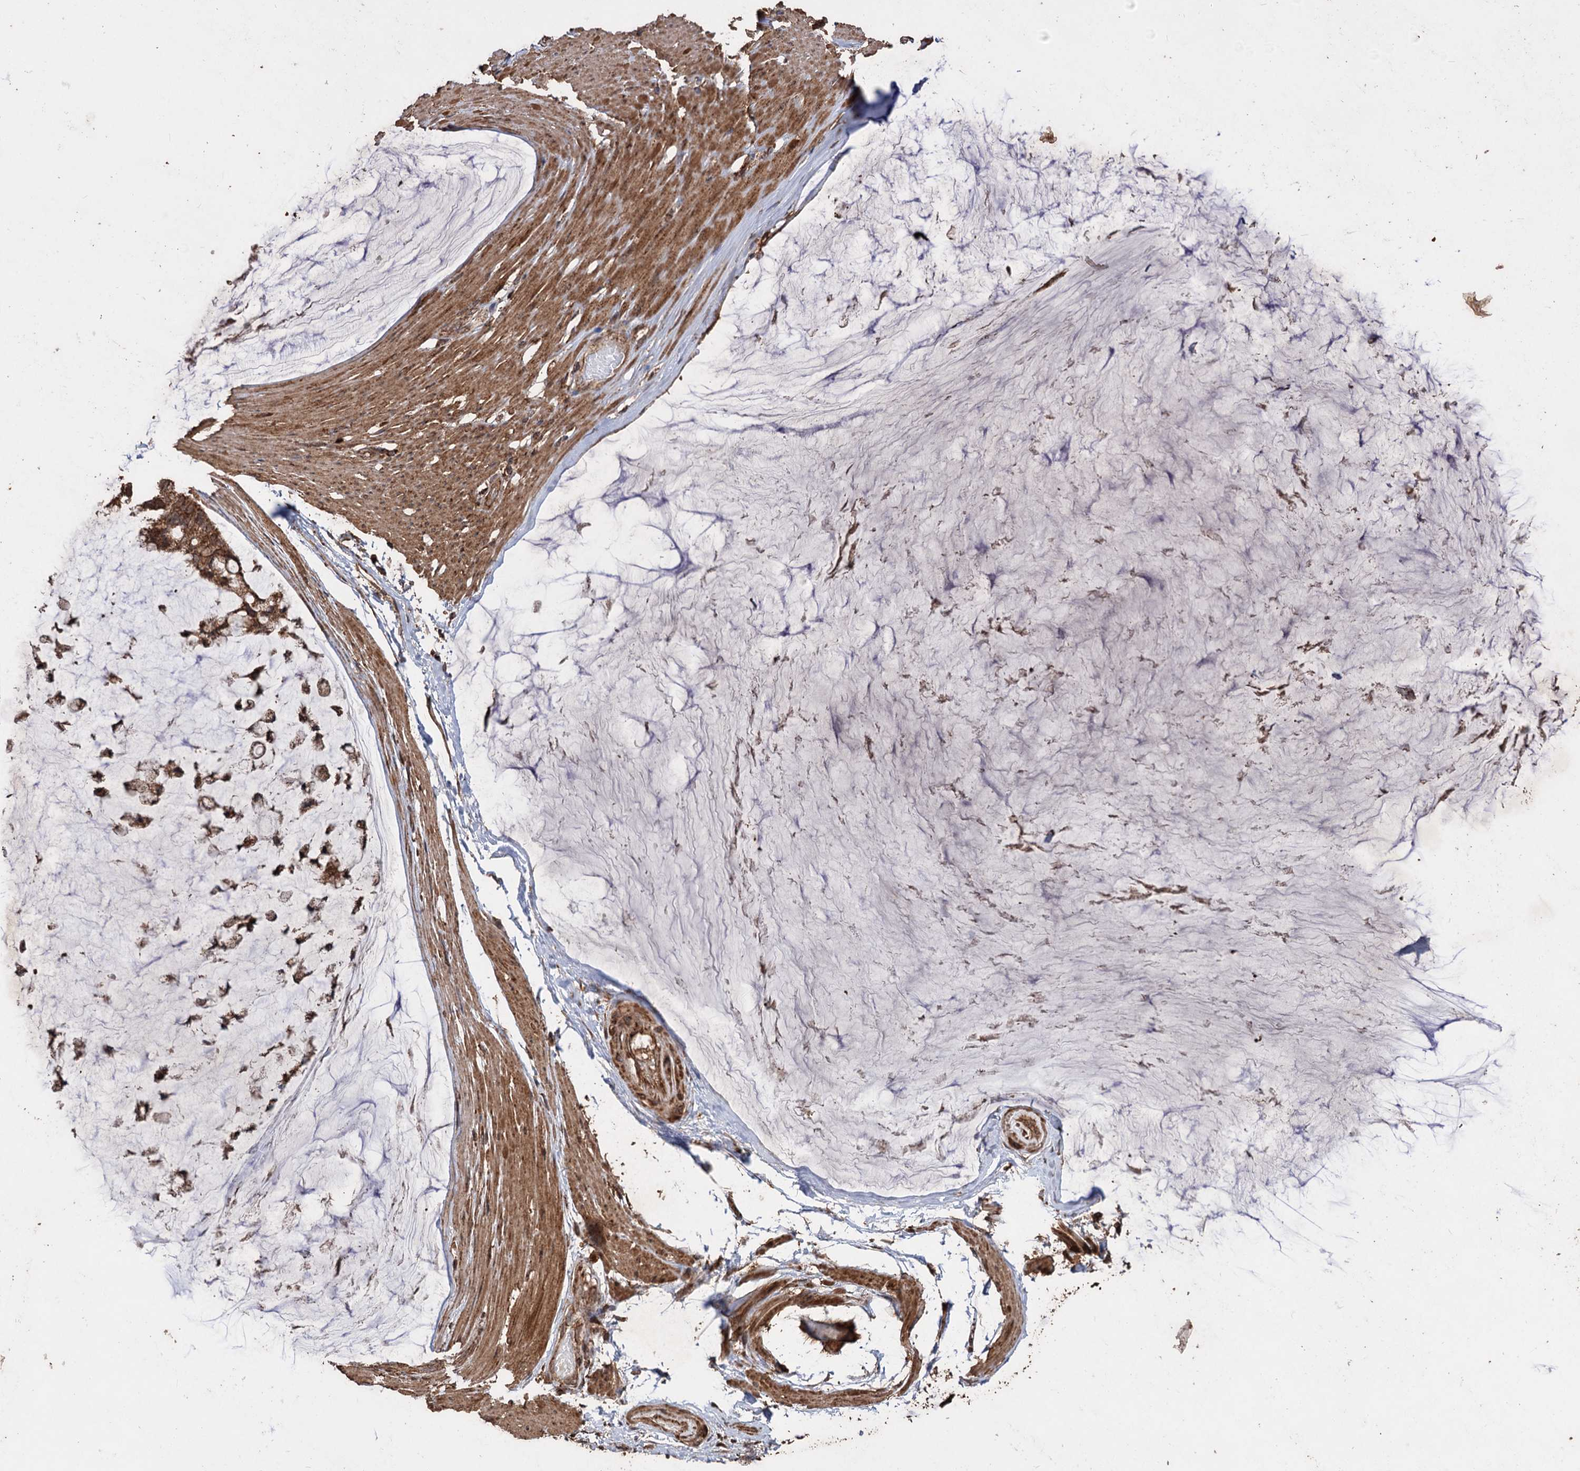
{"staining": {"intensity": "moderate", "quantity": ">75%", "location": "cytoplasmic/membranous"}, "tissue": "ovarian cancer", "cell_type": "Tumor cells", "image_type": "cancer", "snomed": [{"axis": "morphology", "description": "Cystadenocarcinoma, mucinous, NOS"}, {"axis": "topography", "description": "Ovary"}], "caption": "Moderate cytoplasmic/membranous positivity is identified in approximately >75% of tumor cells in mucinous cystadenocarcinoma (ovarian).", "gene": "IPO4", "patient": {"sex": "female", "age": 39}}